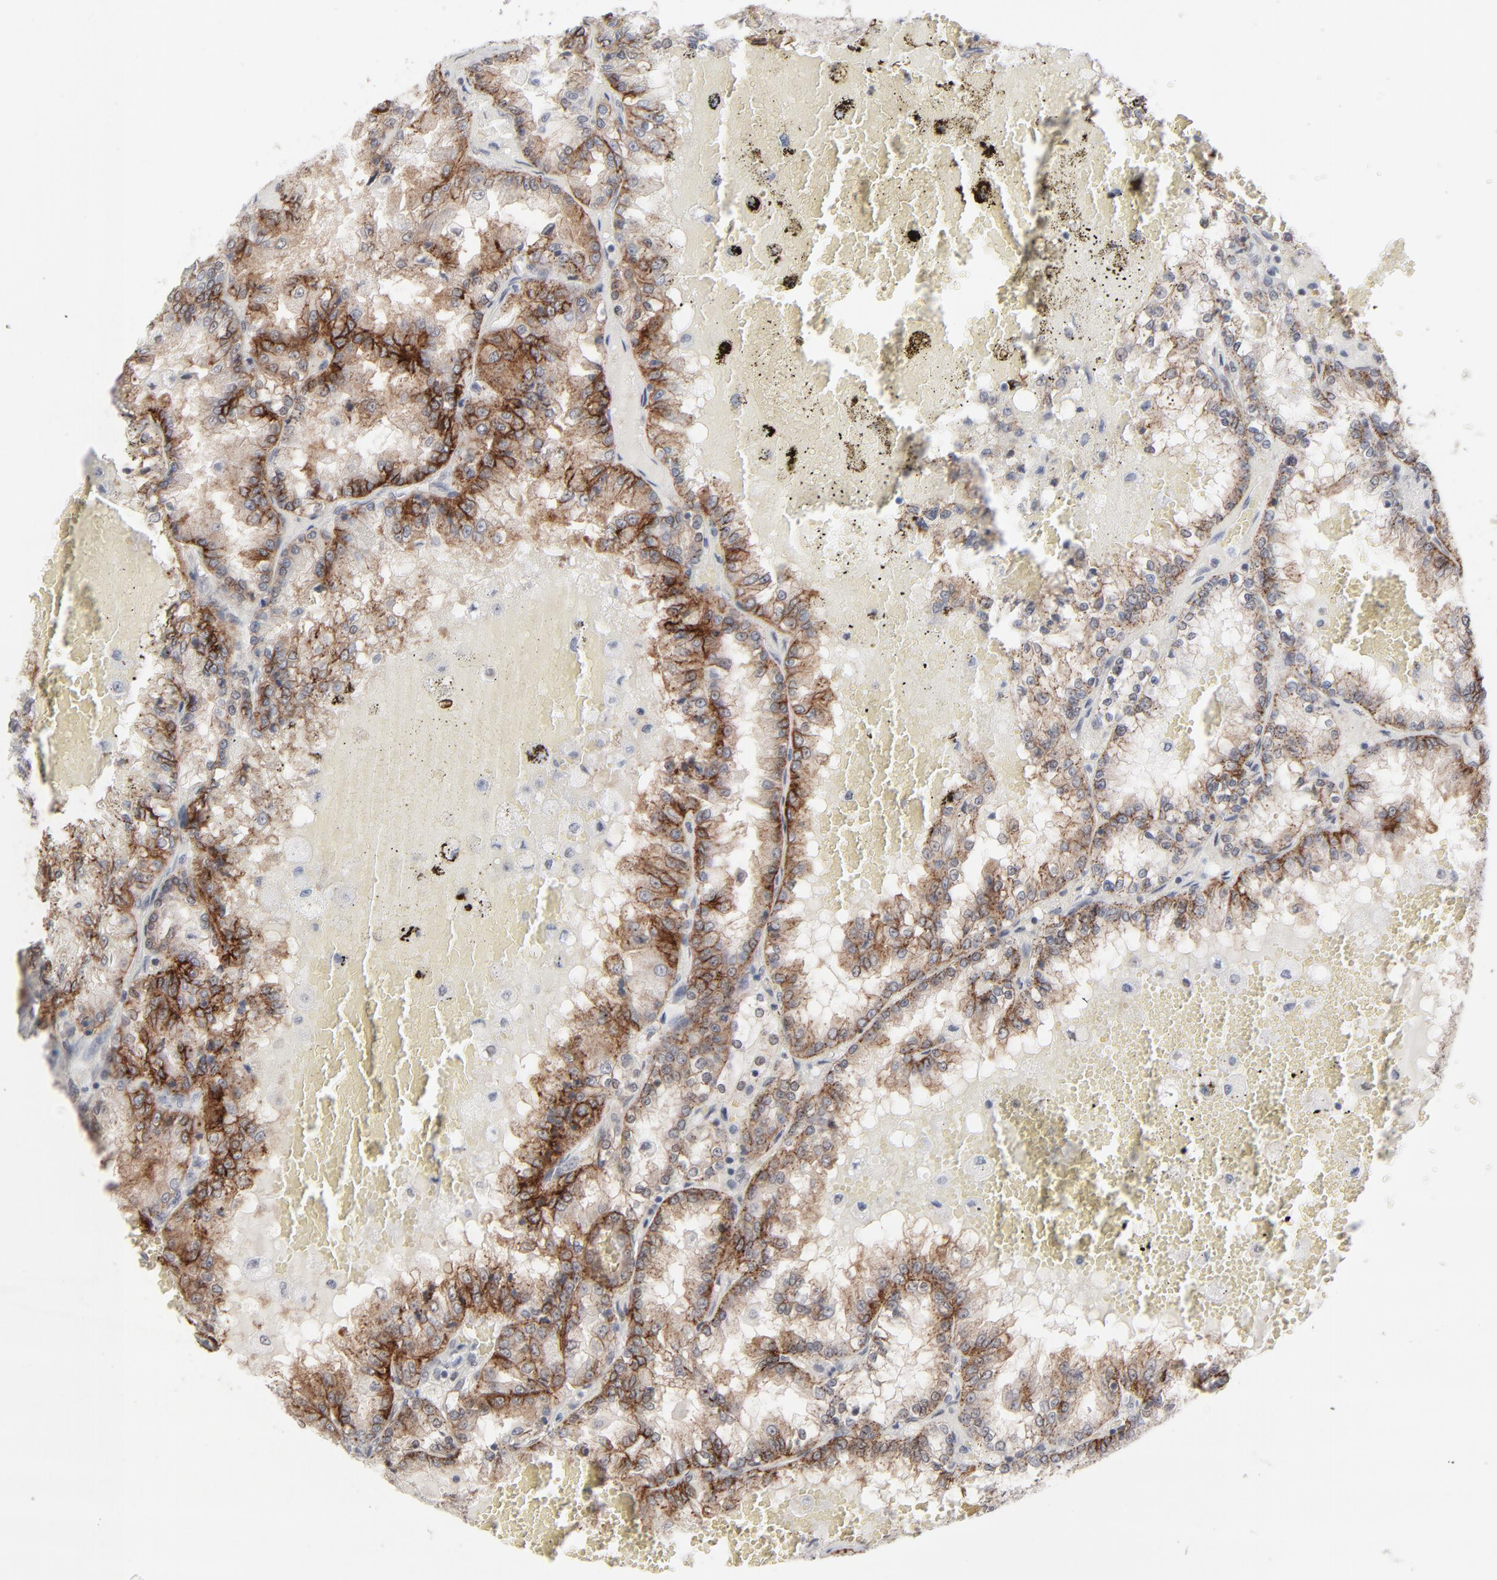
{"staining": {"intensity": "strong", "quantity": "25%-75%", "location": "cytoplasmic/membranous"}, "tissue": "renal cancer", "cell_type": "Tumor cells", "image_type": "cancer", "snomed": [{"axis": "morphology", "description": "Adenocarcinoma, NOS"}, {"axis": "topography", "description": "Kidney"}], "caption": "Tumor cells reveal high levels of strong cytoplasmic/membranous staining in about 25%-75% of cells in renal cancer (adenocarcinoma).", "gene": "IRF9", "patient": {"sex": "female", "age": 56}}